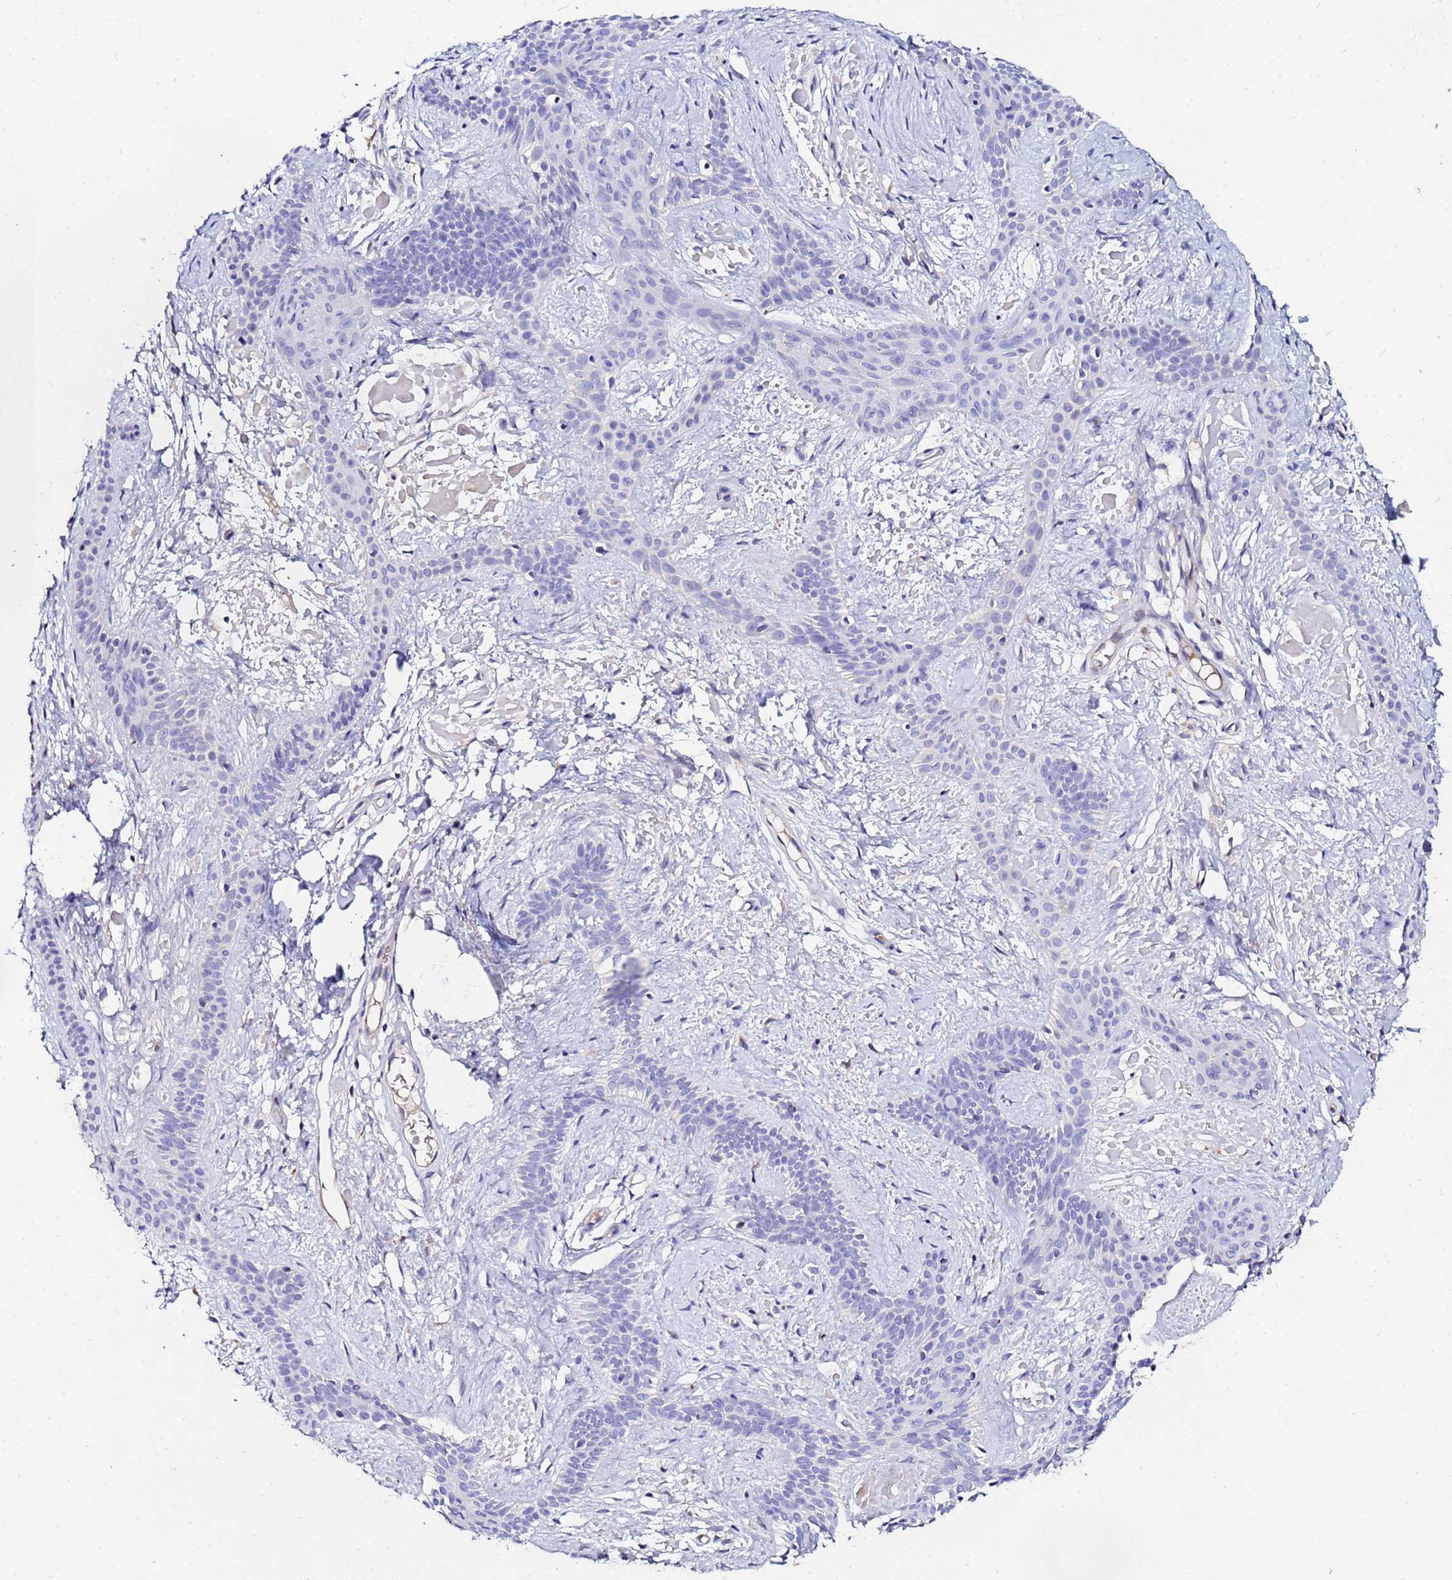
{"staining": {"intensity": "negative", "quantity": "none", "location": "none"}, "tissue": "skin cancer", "cell_type": "Tumor cells", "image_type": "cancer", "snomed": [{"axis": "morphology", "description": "Basal cell carcinoma"}, {"axis": "topography", "description": "Skin"}], "caption": "There is no significant staining in tumor cells of skin cancer. The staining is performed using DAB (3,3'-diaminobenzidine) brown chromogen with nuclei counter-stained in using hematoxylin.", "gene": "TUBAL3", "patient": {"sex": "male", "age": 78}}